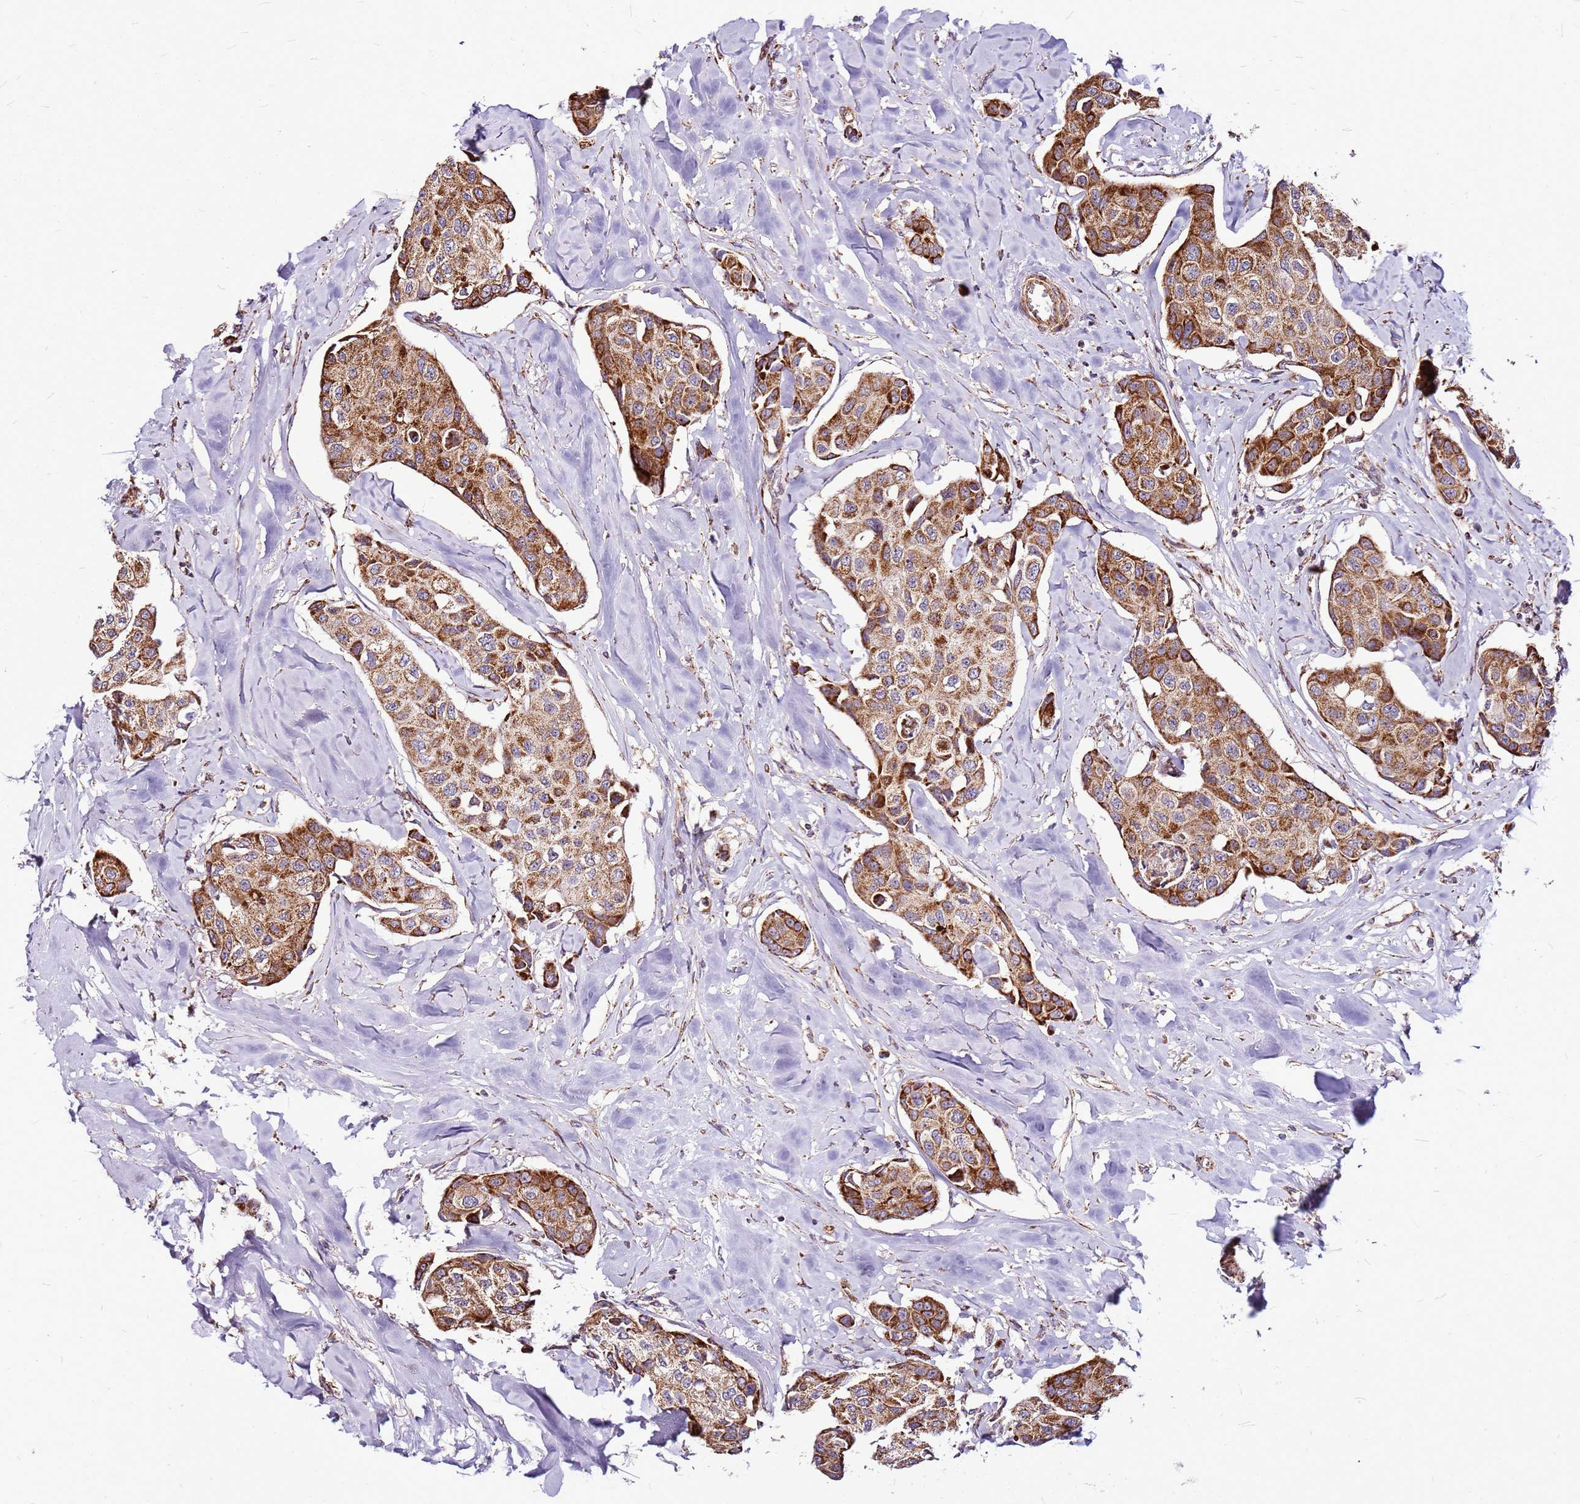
{"staining": {"intensity": "moderate", "quantity": ">75%", "location": "cytoplasmic/membranous"}, "tissue": "breast cancer", "cell_type": "Tumor cells", "image_type": "cancer", "snomed": [{"axis": "morphology", "description": "Duct carcinoma"}, {"axis": "topography", "description": "Breast"}], "caption": "A micrograph of human breast cancer stained for a protein displays moderate cytoplasmic/membranous brown staining in tumor cells.", "gene": "OR51T1", "patient": {"sex": "female", "age": 80}}